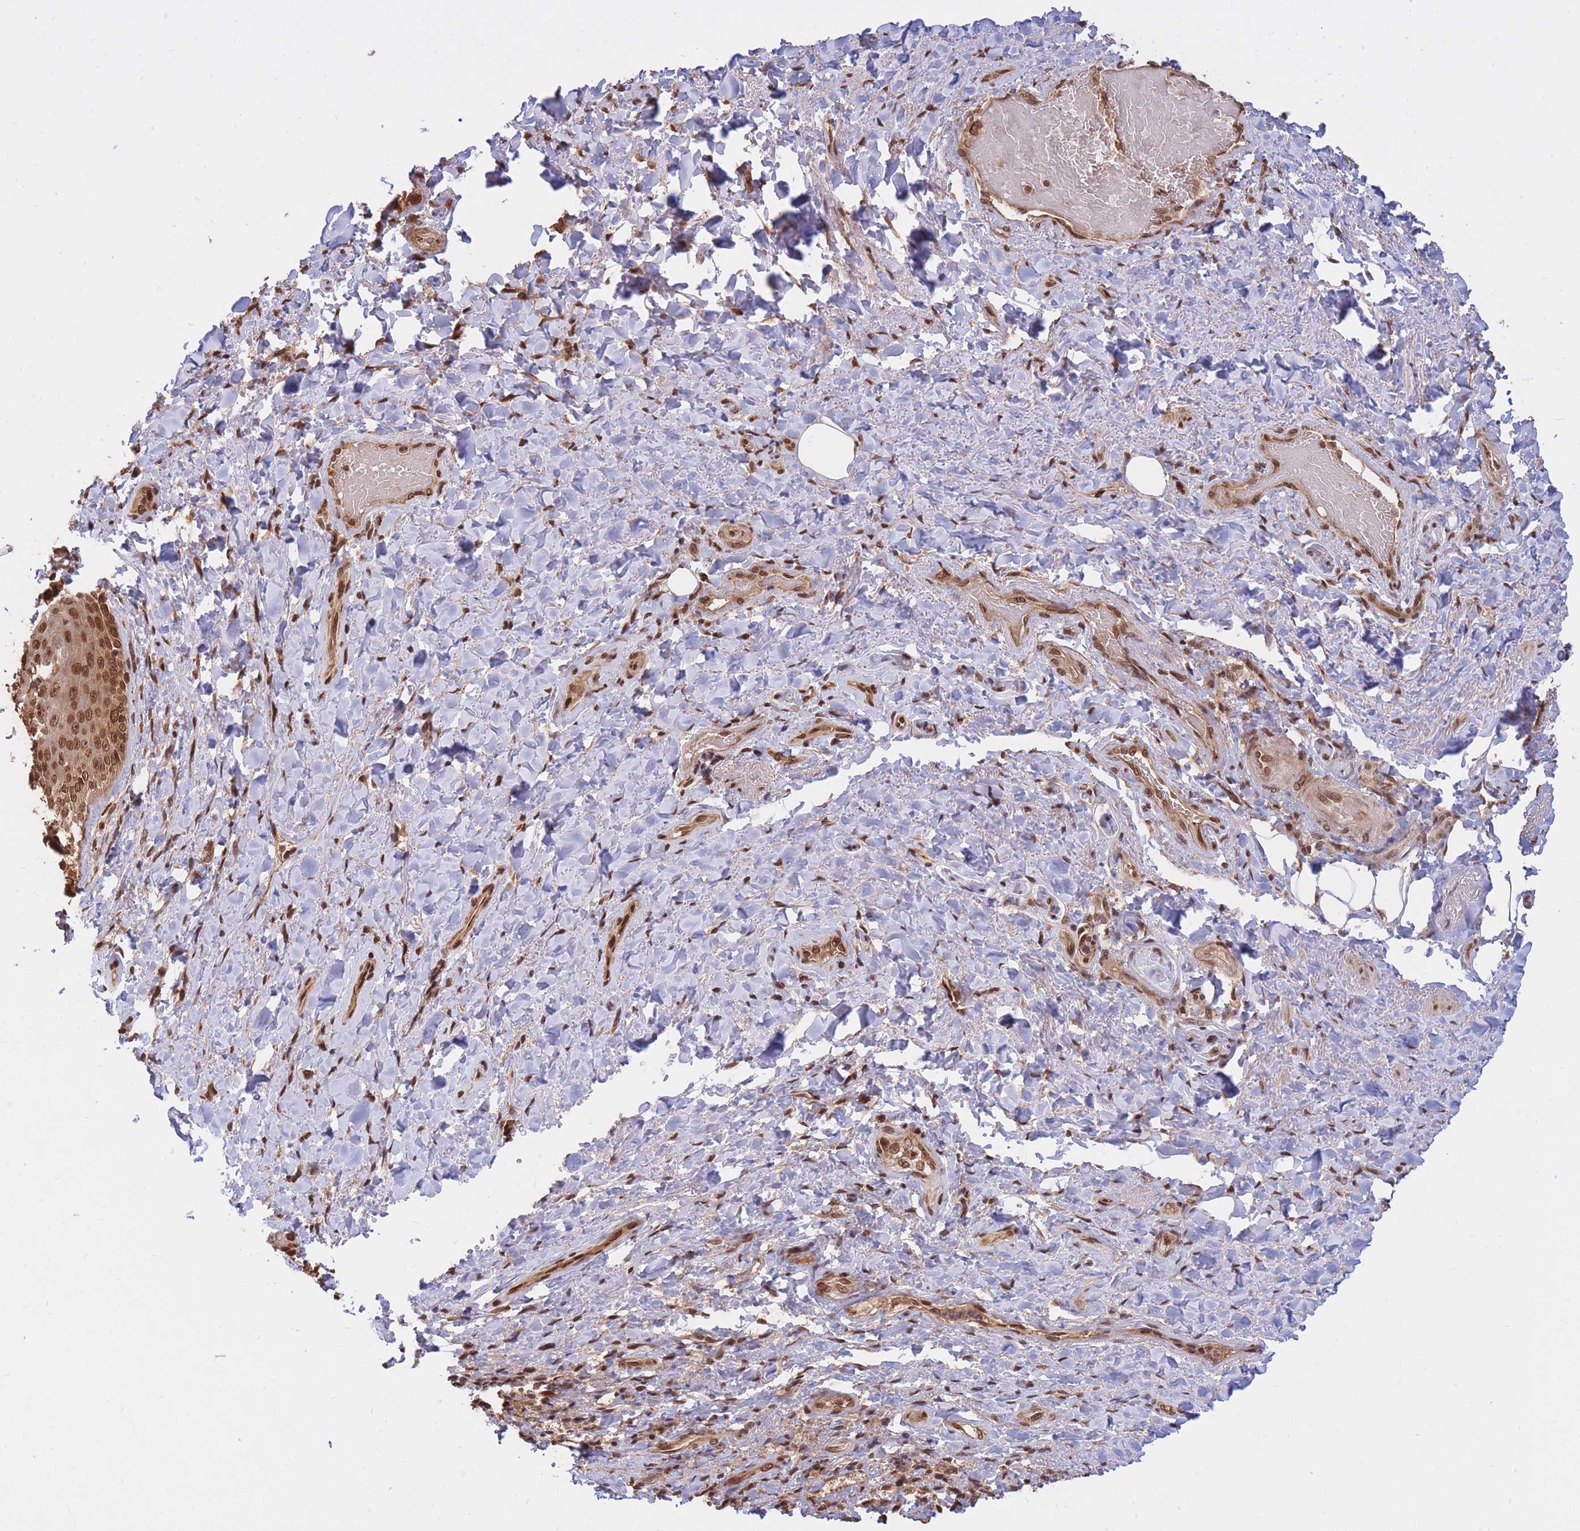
{"staining": {"intensity": "moderate", "quantity": ">75%", "location": "nuclear"}, "tissue": "skin", "cell_type": "Epidermal cells", "image_type": "normal", "snomed": [{"axis": "morphology", "description": "Normal tissue, NOS"}, {"axis": "topography", "description": "Anal"}], "caption": "Brown immunohistochemical staining in unremarkable skin displays moderate nuclear positivity in approximately >75% of epidermal cells. (IHC, brightfield microscopy, high magnification).", "gene": "SRA1", "patient": {"sex": "female", "age": 89}}